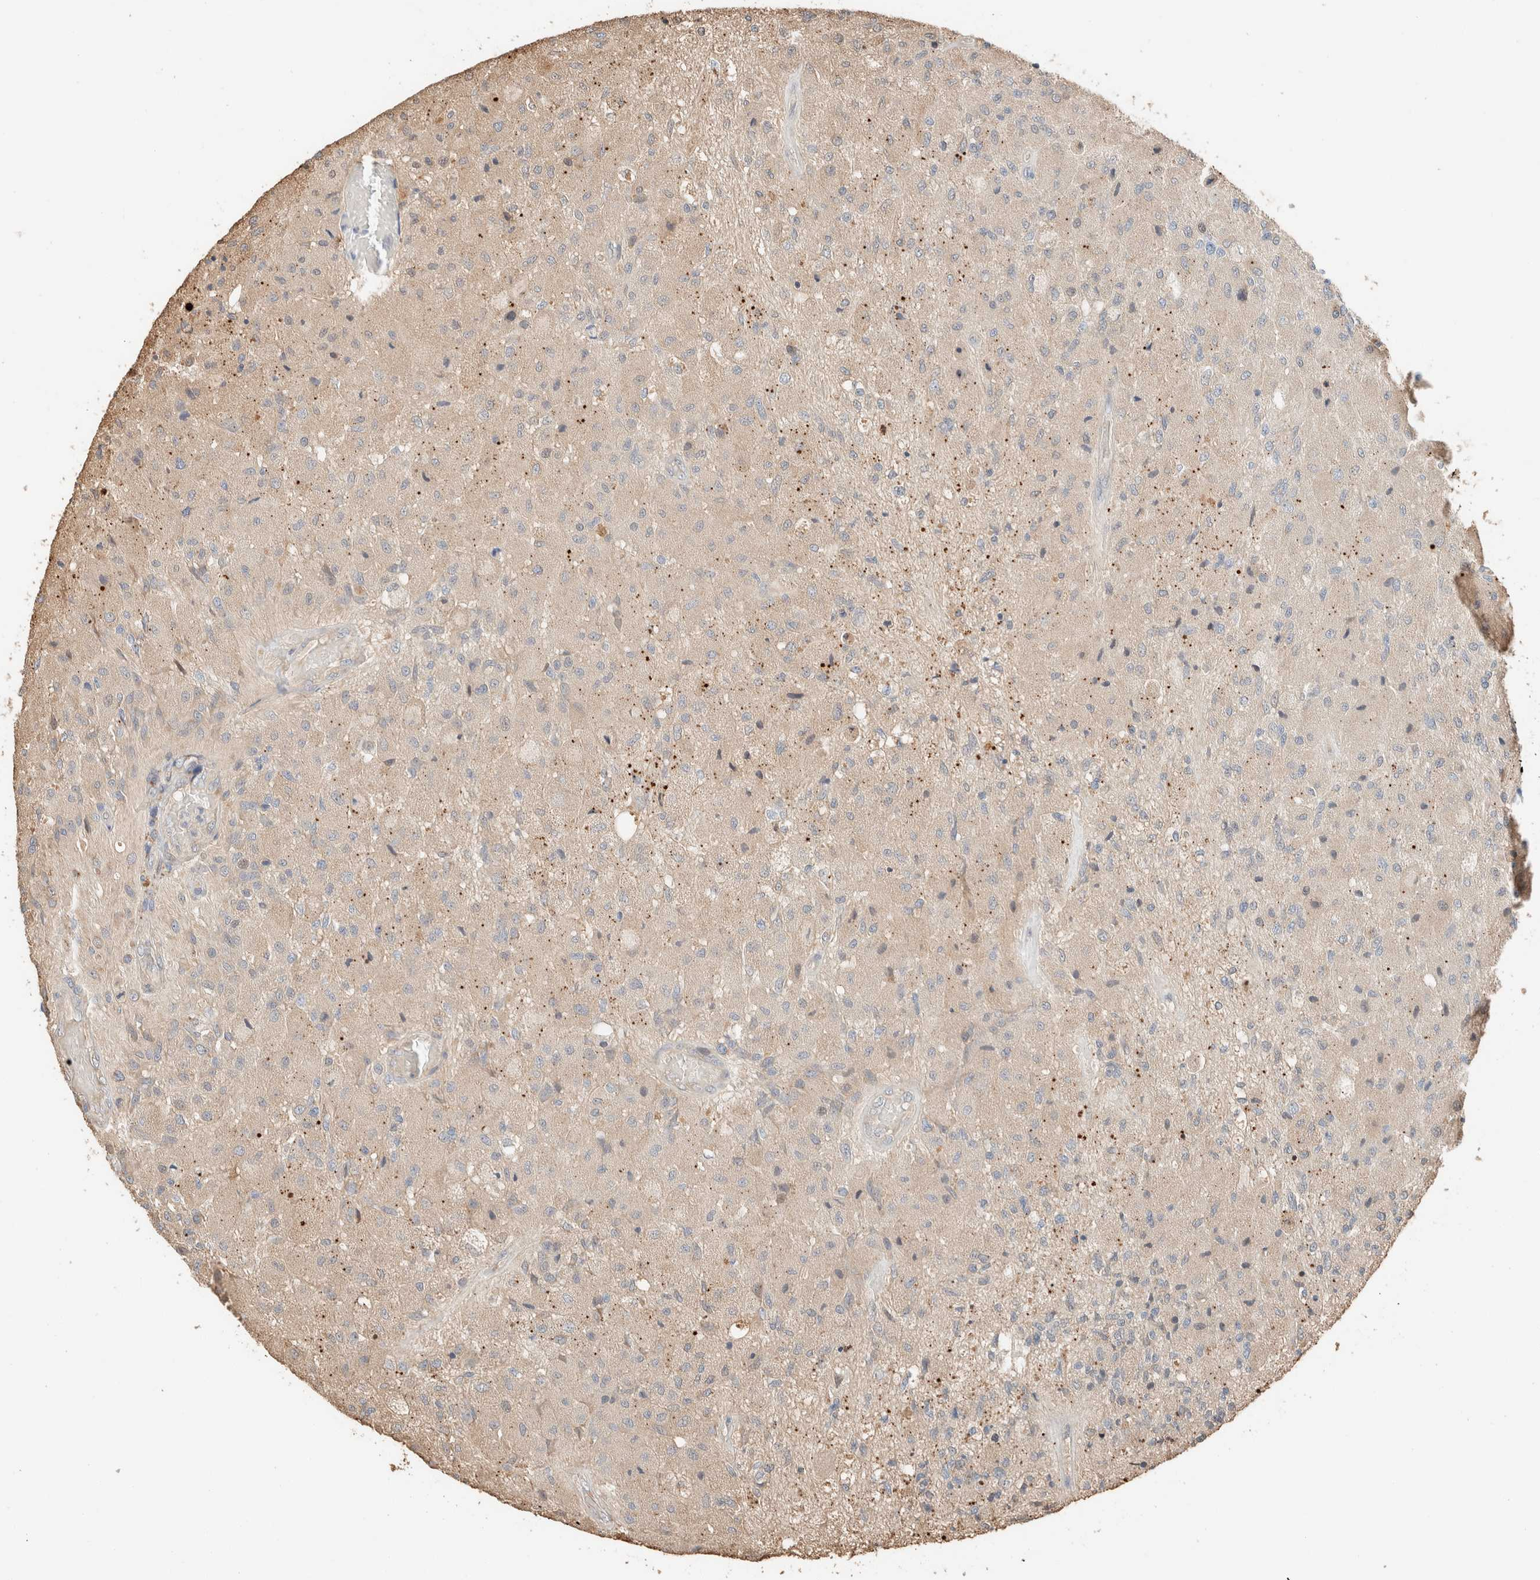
{"staining": {"intensity": "weak", "quantity": "25%-75%", "location": "cytoplasmic/membranous"}, "tissue": "glioma", "cell_type": "Tumor cells", "image_type": "cancer", "snomed": [{"axis": "morphology", "description": "Normal tissue, NOS"}, {"axis": "morphology", "description": "Glioma, malignant, High grade"}, {"axis": "topography", "description": "Cerebral cortex"}], "caption": "Malignant high-grade glioma stained with immunohistochemistry displays weak cytoplasmic/membranous positivity in approximately 25%-75% of tumor cells. The staining was performed using DAB, with brown indicating positive protein expression. Nuclei are stained blue with hematoxylin.", "gene": "TUBD1", "patient": {"sex": "male", "age": 77}}